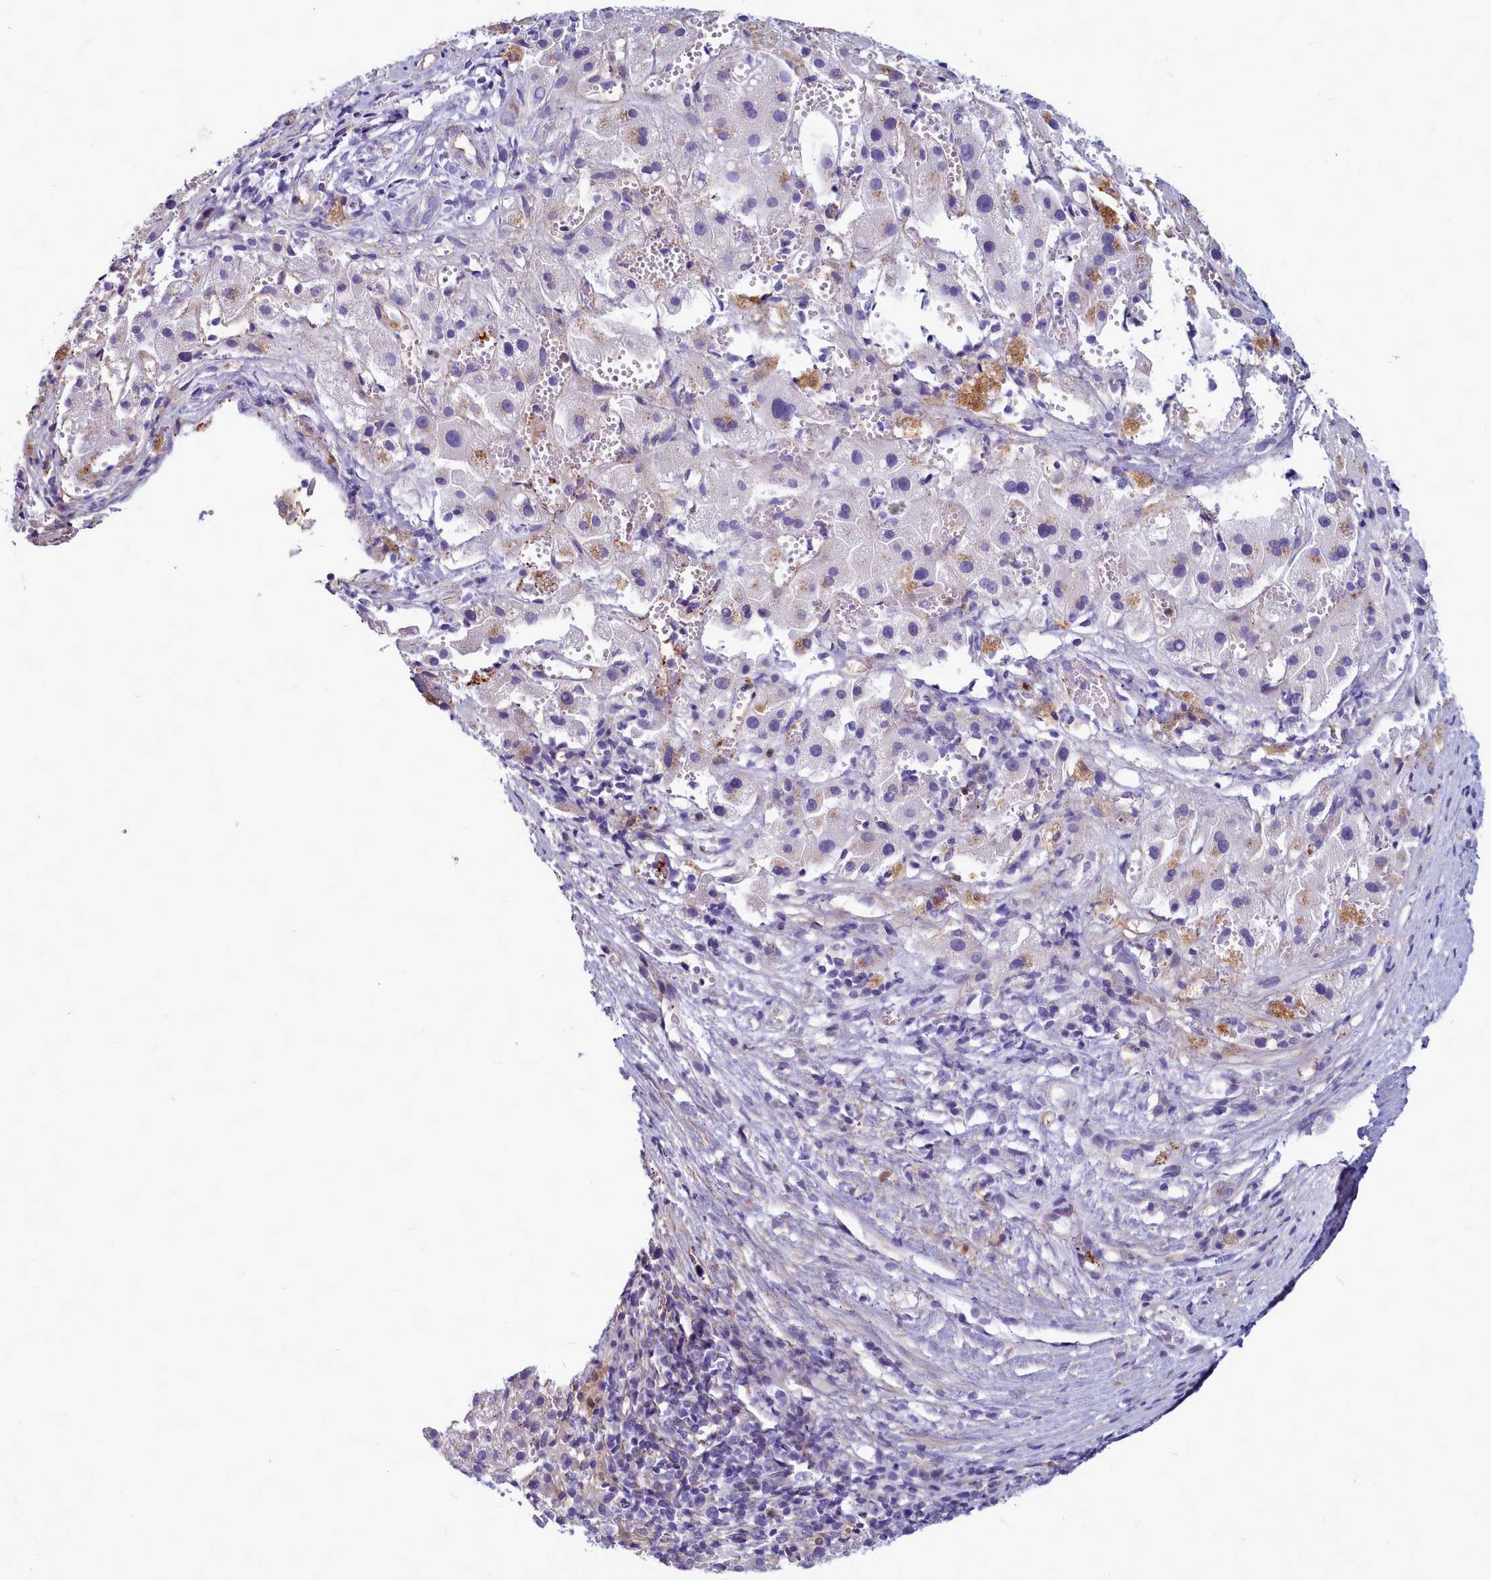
{"staining": {"intensity": "negative", "quantity": "none", "location": "none"}, "tissue": "liver cancer", "cell_type": "Tumor cells", "image_type": "cancer", "snomed": [{"axis": "morphology", "description": "Carcinoma, Hepatocellular, NOS"}, {"axis": "topography", "description": "Liver"}], "caption": "A micrograph of human liver cancer is negative for staining in tumor cells. The staining is performed using DAB (3,3'-diaminobenzidine) brown chromogen with nuclei counter-stained in using hematoxylin.", "gene": "TTC5", "patient": {"sex": "female", "age": 58}}